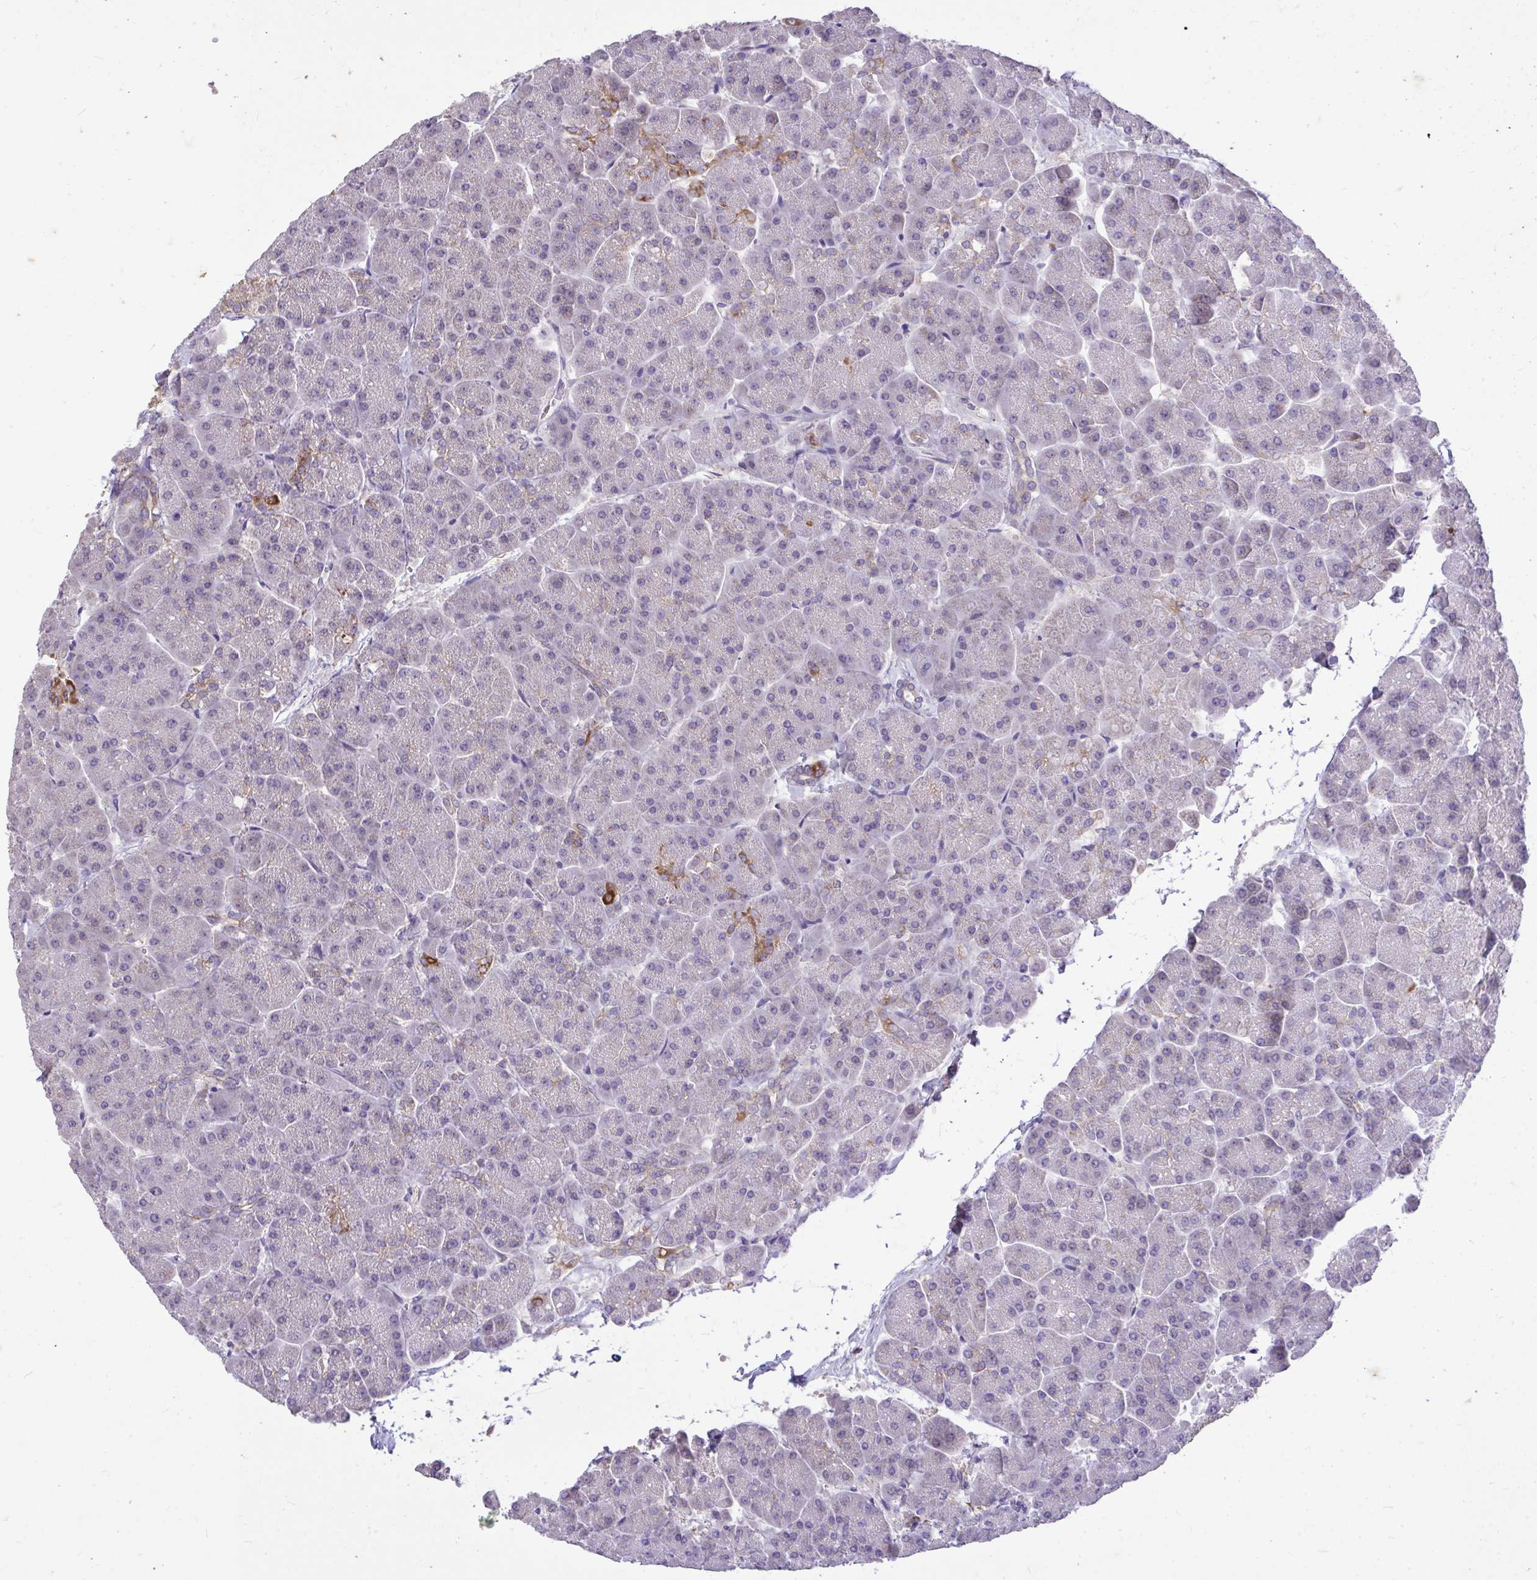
{"staining": {"intensity": "moderate", "quantity": "<25%", "location": "cytoplasmic/membranous"}, "tissue": "pancreas", "cell_type": "Exocrine glandular cells", "image_type": "normal", "snomed": [{"axis": "morphology", "description": "Normal tissue, NOS"}, {"axis": "topography", "description": "Pancreas"}, {"axis": "topography", "description": "Peripheral nerve tissue"}], "caption": "Pancreas stained with immunohistochemistry (IHC) displays moderate cytoplasmic/membranous positivity in about <25% of exocrine glandular cells. (Brightfield microscopy of DAB IHC at high magnification).", "gene": "MPC2", "patient": {"sex": "male", "age": 54}}